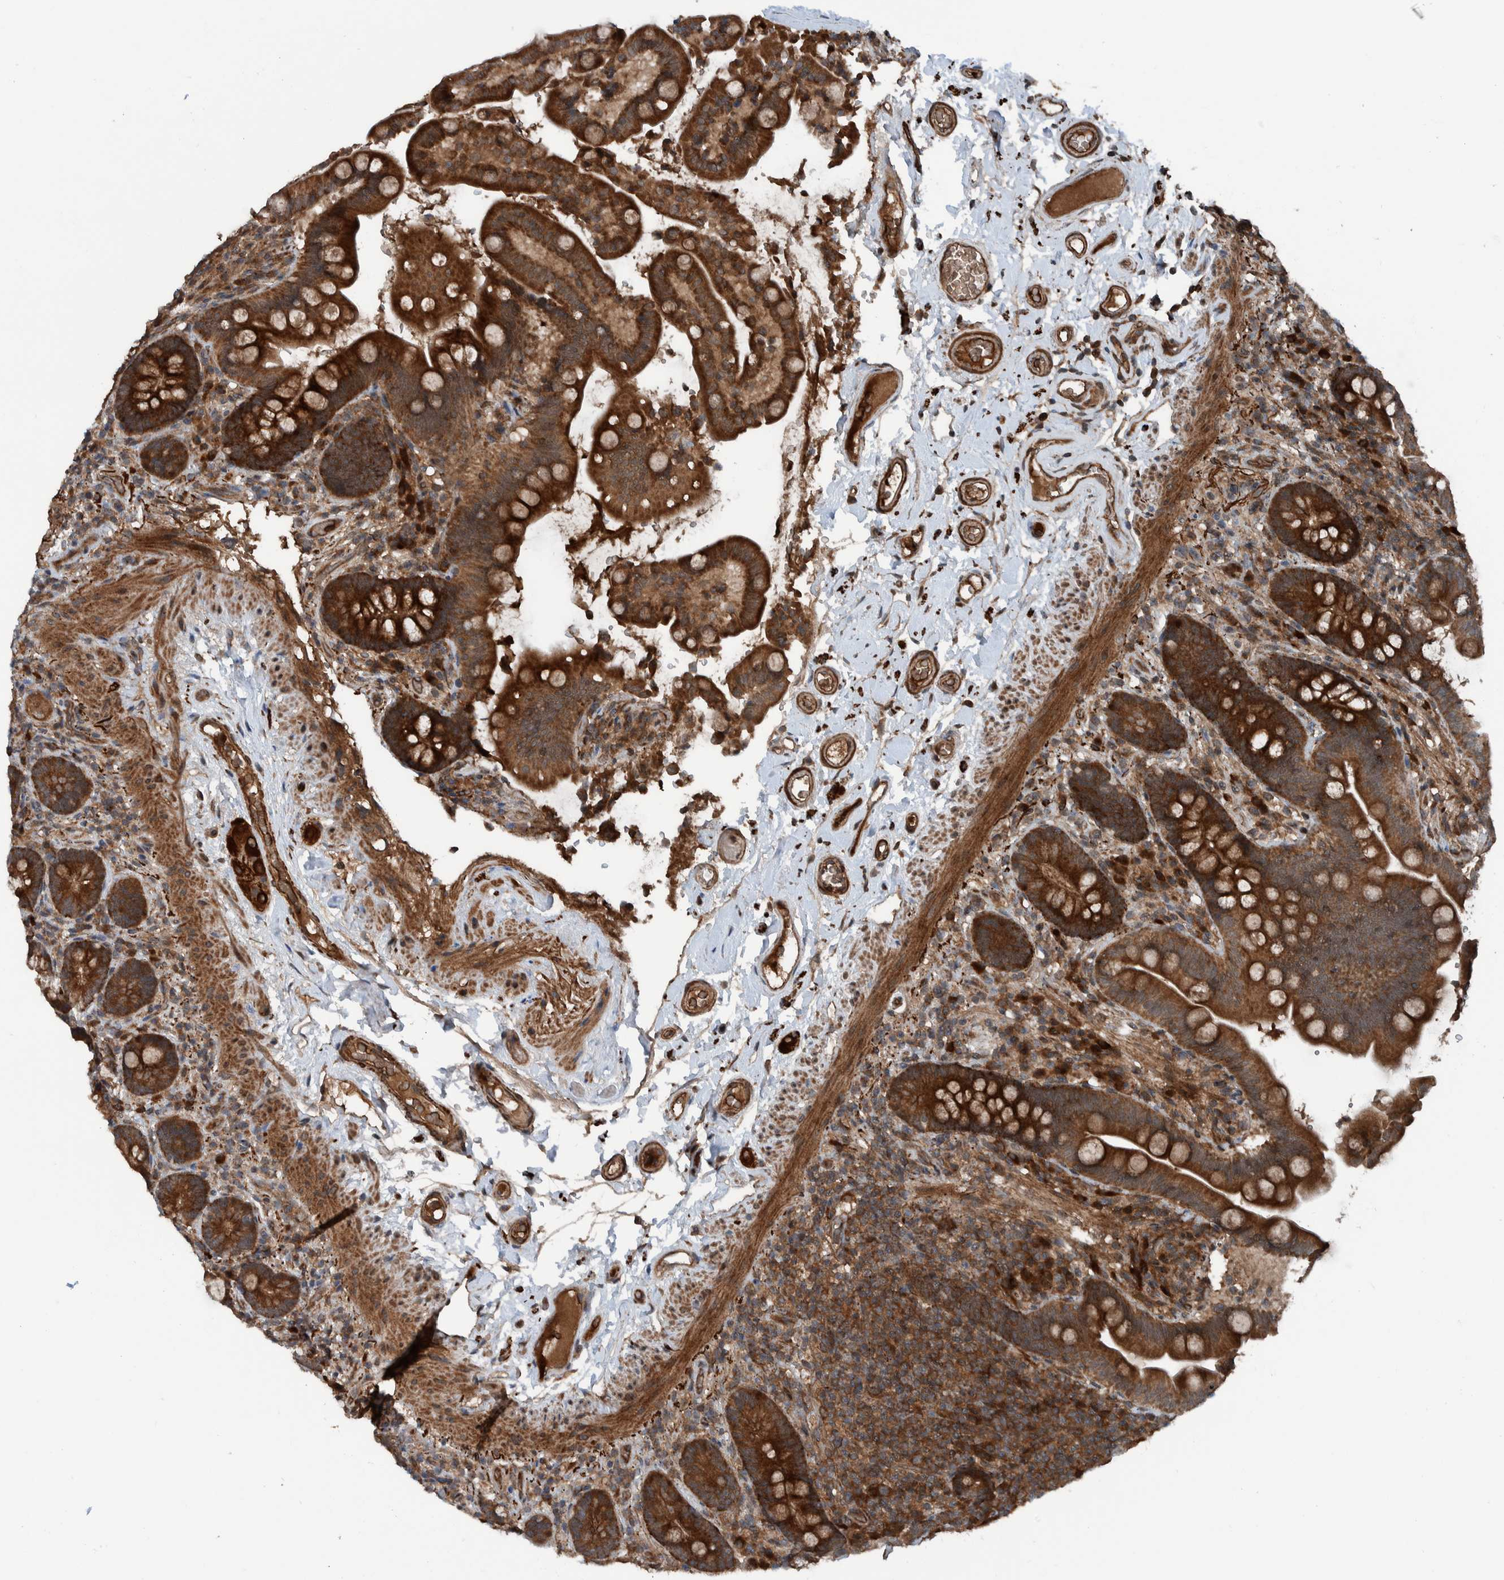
{"staining": {"intensity": "strong", "quantity": ">75%", "location": "cytoplasmic/membranous"}, "tissue": "colon", "cell_type": "Endothelial cells", "image_type": "normal", "snomed": [{"axis": "morphology", "description": "Normal tissue, NOS"}, {"axis": "topography", "description": "Smooth muscle"}, {"axis": "topography", "description": "Colon"}], "caption": "A high-resolution histopathology image shows immunohistochemistry staining of benign colon, which shows strong cytoplasmic/membranous positivity in approximately >75% of endothelial cells. (DAB (3,3'-diaminobenzidine) = brown stain, brightfield microscopy at high magnification).", "gene": "CUEDC1", "patient": {"sex": "male", "age": 73}}